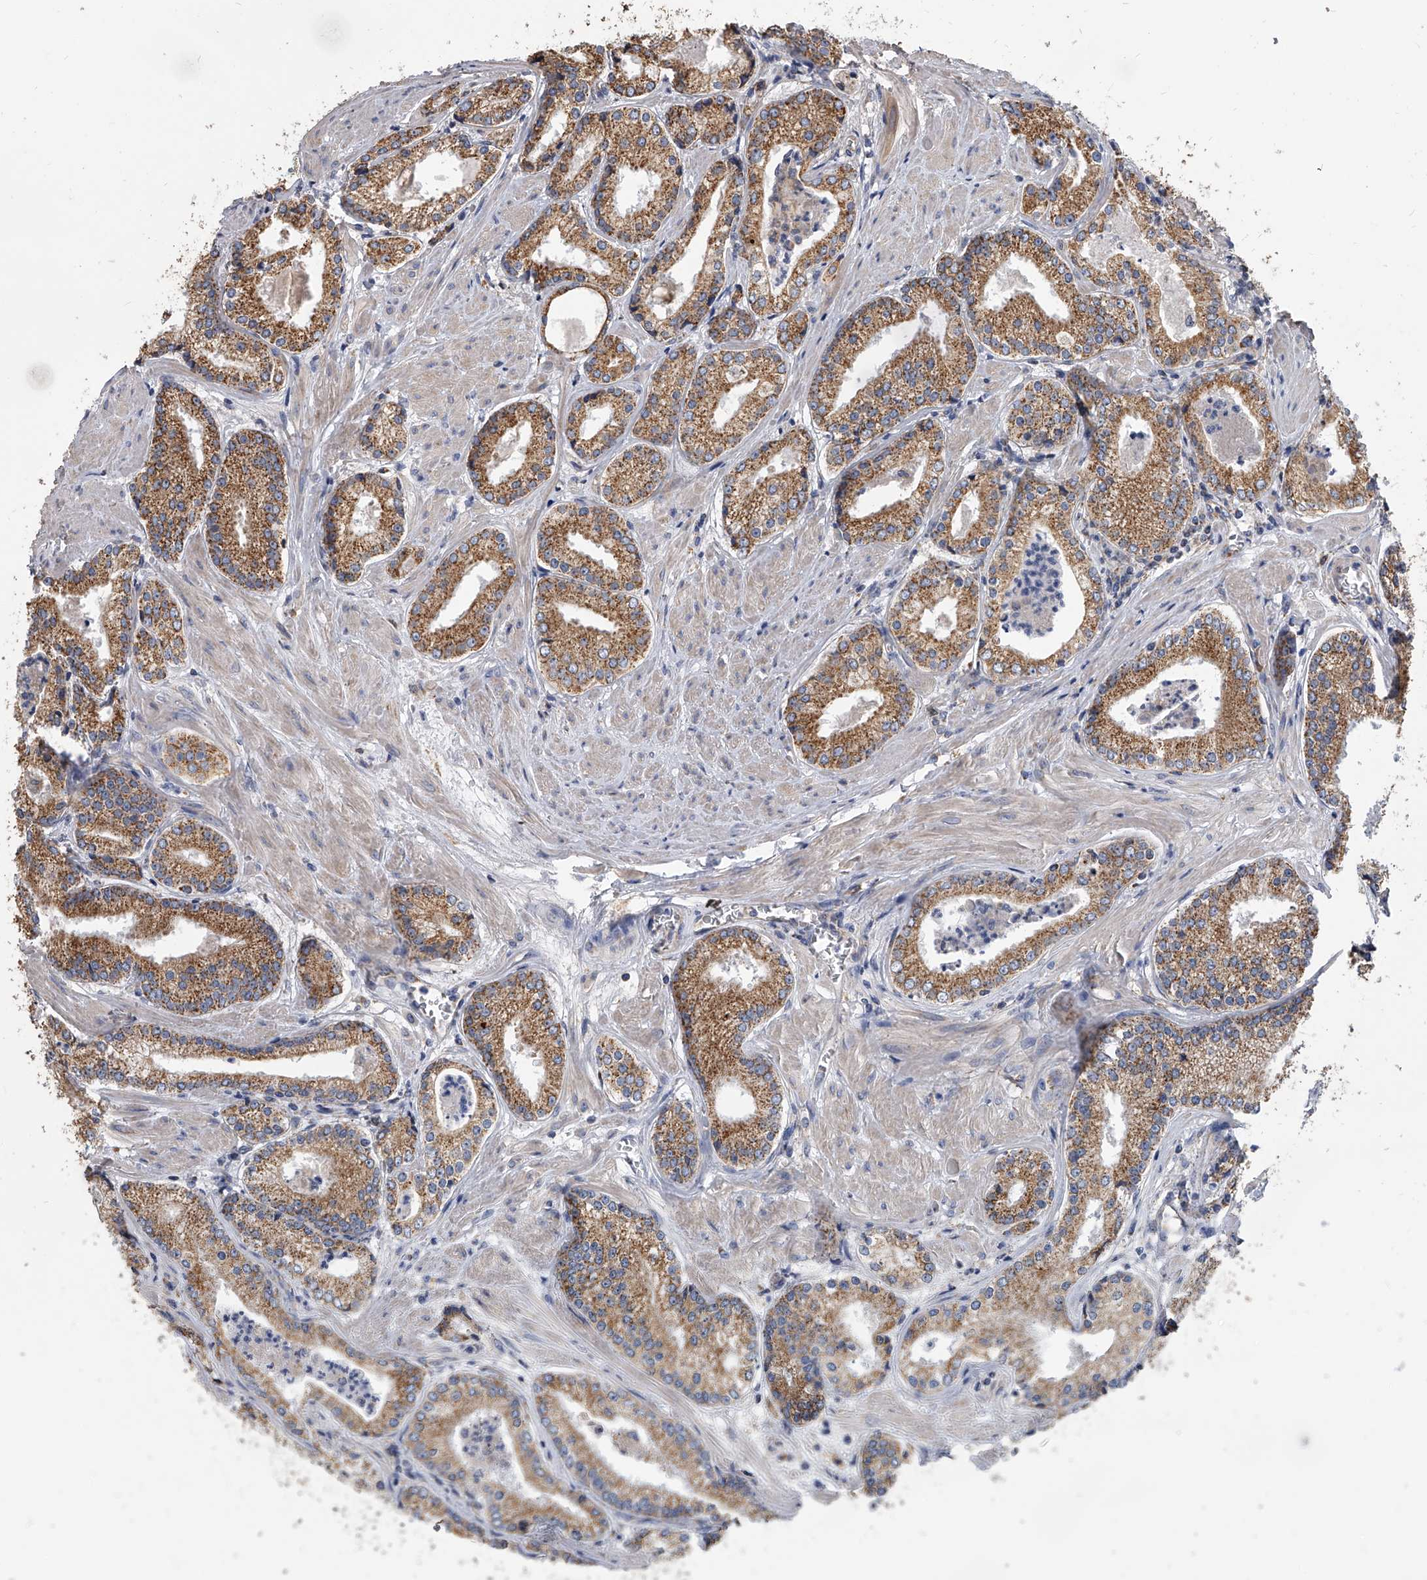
{"staining": {"intensity": "moderate", "quantity": ">75%", "location": "cytoplasmic/membranous"}, "tissue": "prostate cancer", "cell_type": "Tumor cells", "image_type": "cancer", "snomed": [{"axis": "morphology", "description": "Adenocarcinoma, Low grade"}, {"axis": "topography", "description": "Prostate"}], "caption": "A brown stain shows moderate cytoplasmic/membranous positivity of a protein in human prostate cancer (low-grade adenocarcinoma) tumor cells.", "gene": "MRPL28", "patient": {"sex": "male", "age": 54}}